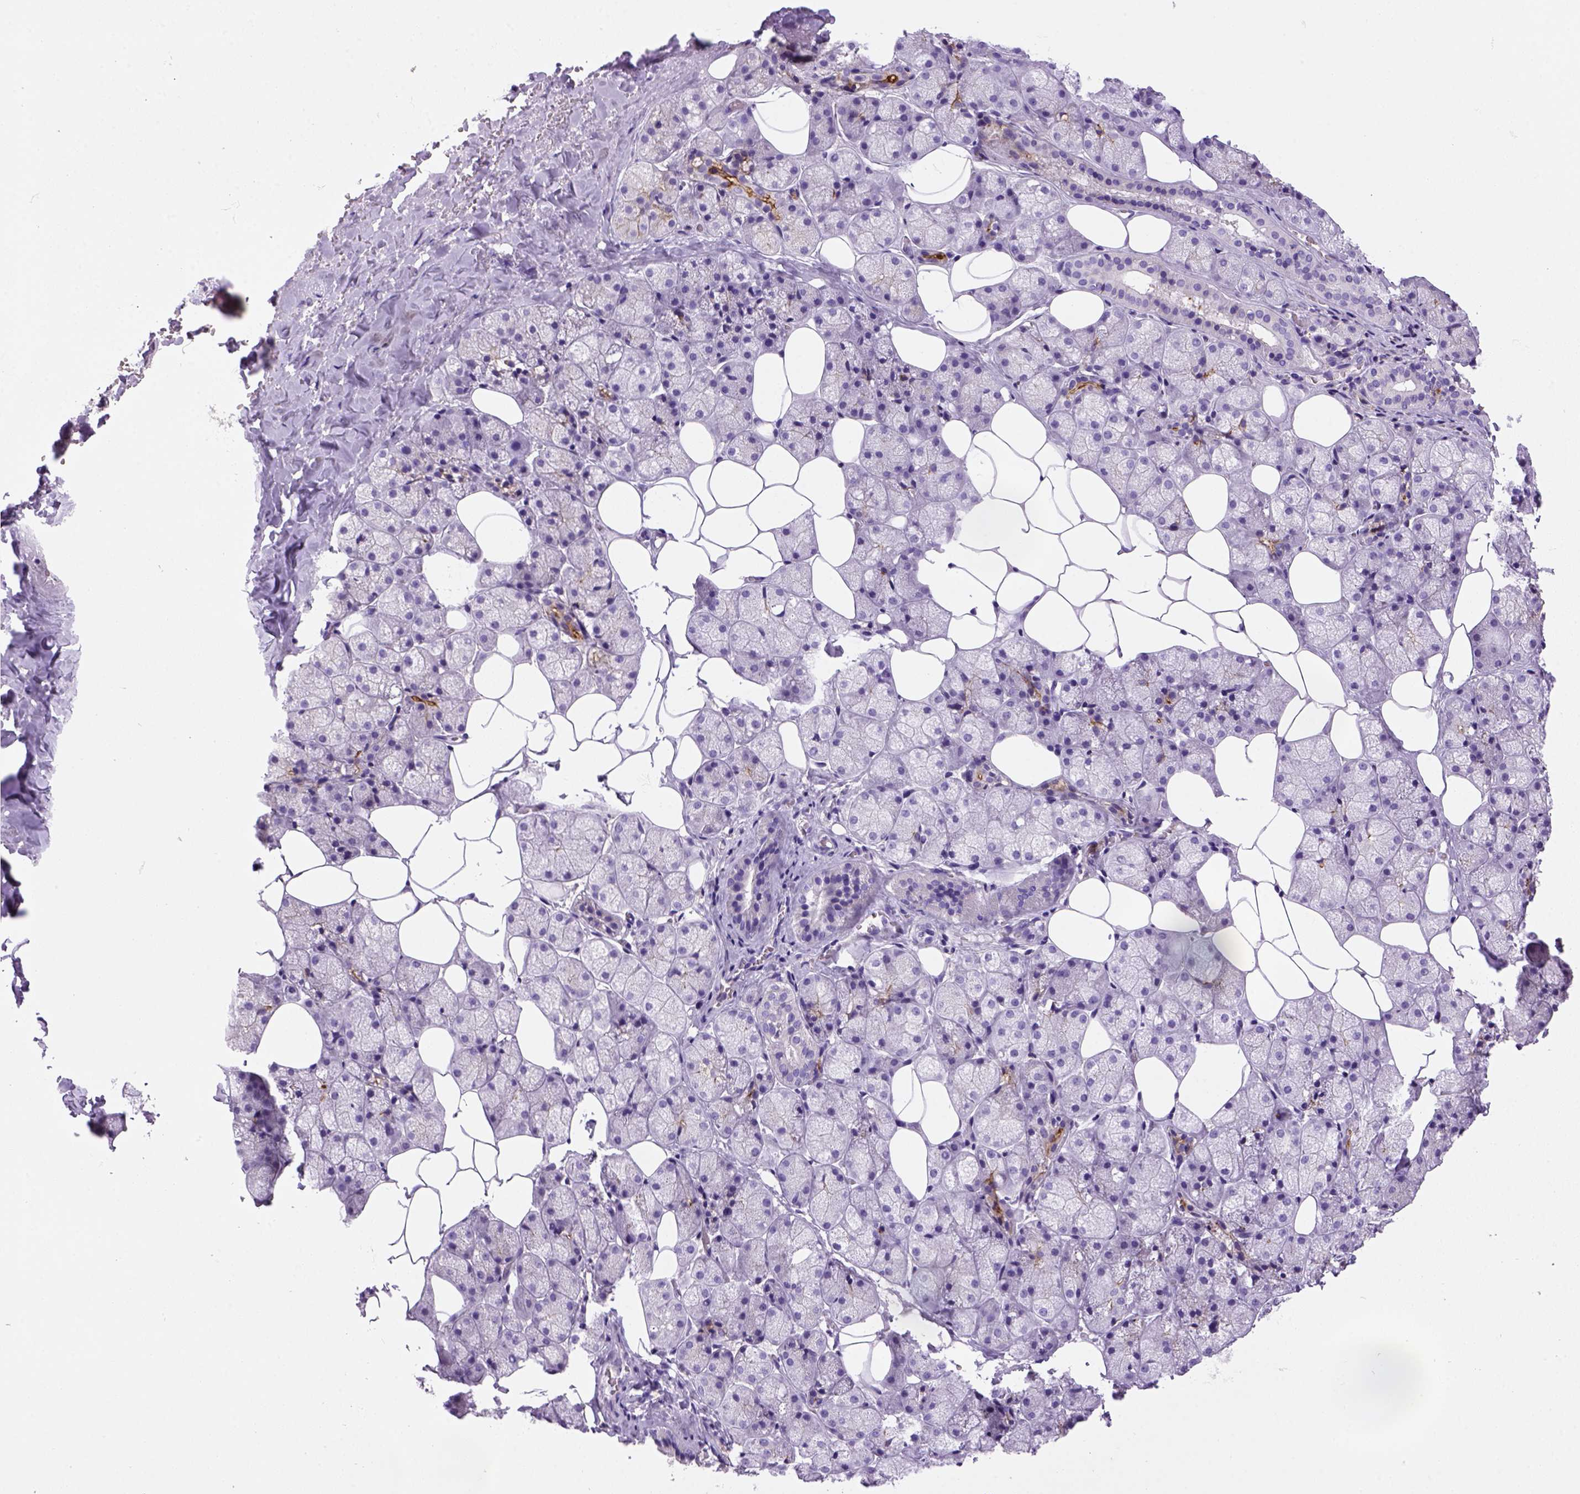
{"staining": {"intensity": "negative", "quantity": "none", "location": "none"}, "tissue": "salivary gland", "cell_type": "Glandular cells", "image_type": "normal", "snomed": [{"axis": "morphology", "description": "Normal tissue, NOS"}, {"axis": "topography", "description": "Salivary gland"}], "caption": "A micrograph of human salivary gland is negative for staining in glandular cells. (Brightfield microscopy of DAB (3,3'-diaminobenzidine) immunohistochemistry (IHC) at high magnification).", "gene": "CD14", "patient": {"sex": "male", "age": 38}}